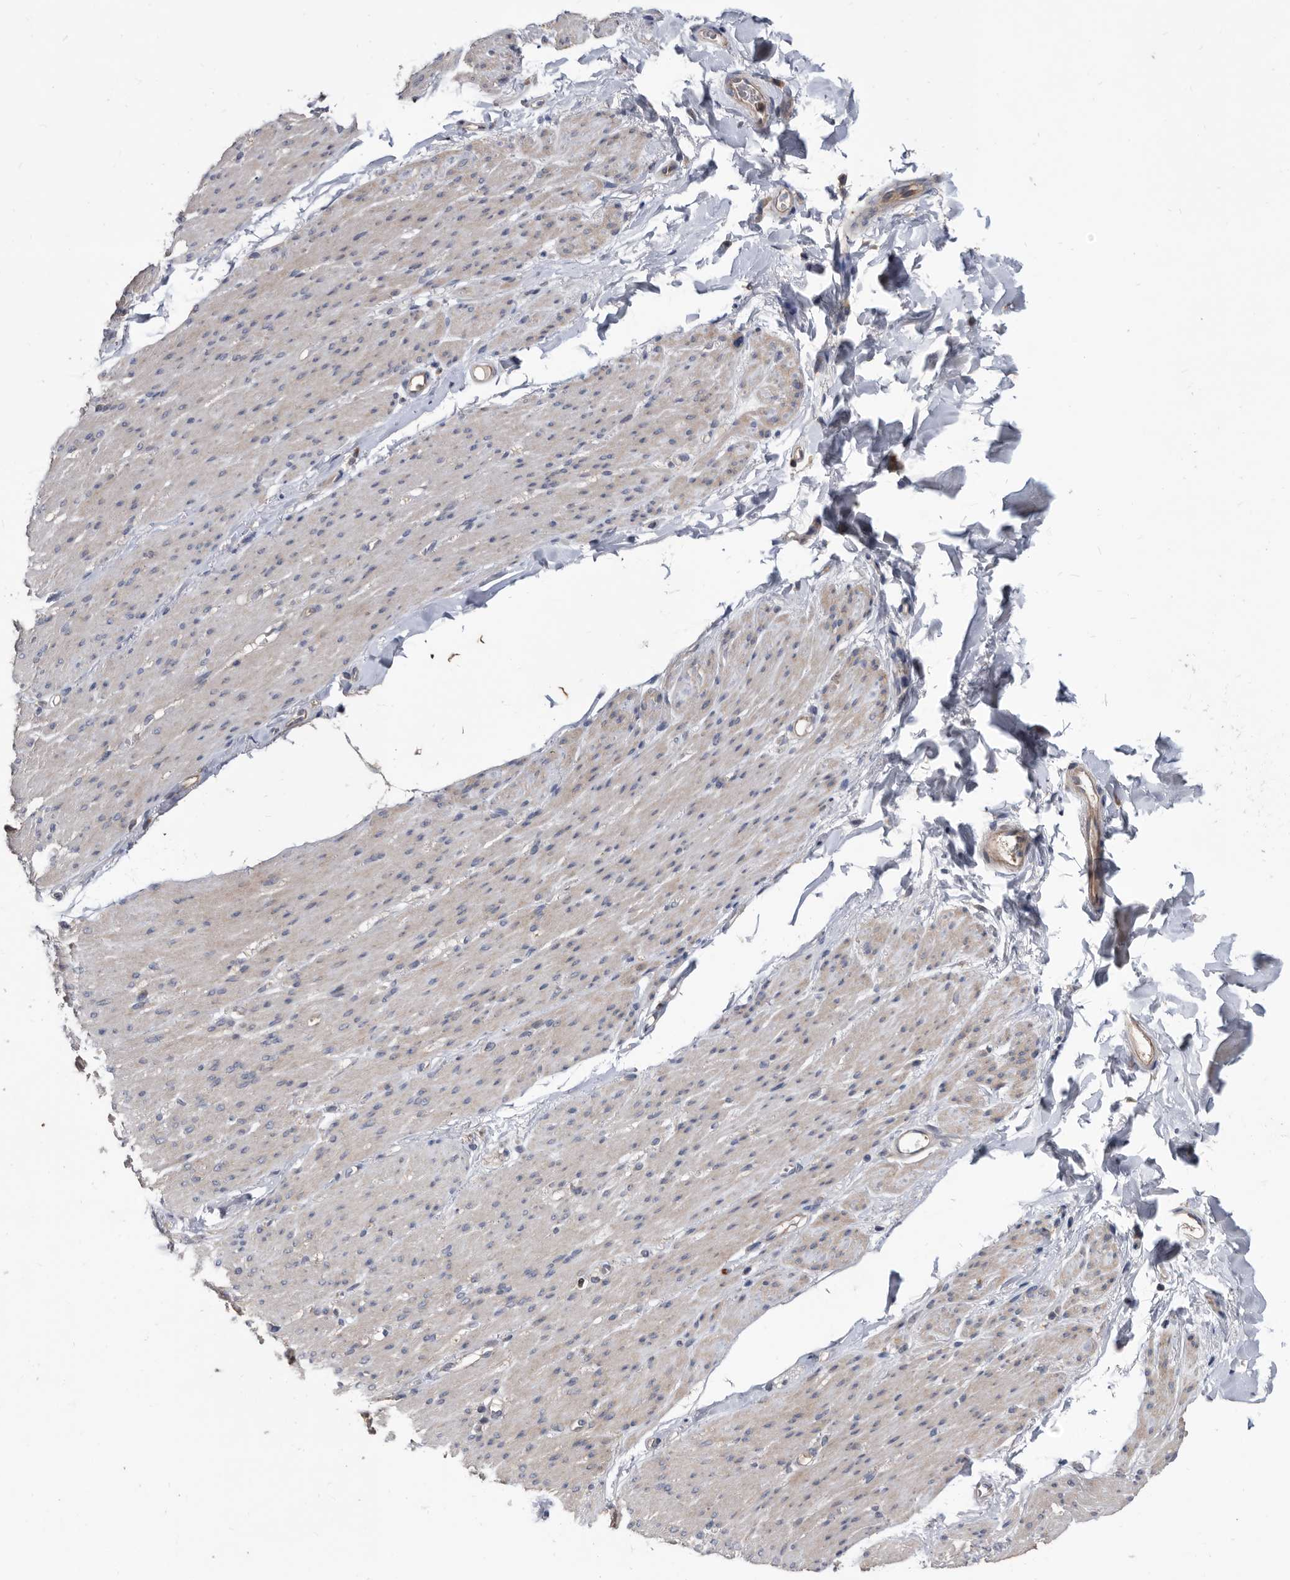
{"staining": {"intensity": "negative", "quantity": "none", "location": "none"}, "tissue": "smooth muscle", "cell_type": "Smooth muscle cells", "image_type": "normal", "snomed": [{"axis": "morphology", "description": "Normal tissue, NOS"}, {"axis": "topography", "description": "Colon"}, {"axis": "topography", "description": "Peripheral nerve tissue"}], "caption": "High magnification brightfield microscopy of unremarkable smooth muscle stained with DAB (3,3'-diaminobenzidine) (brown) and counterstained with hematoxylin (blue): smooth muscle cells show no significant positivity.", "gene": "APEH", "patient": {"sex": "female", "age": 61}}